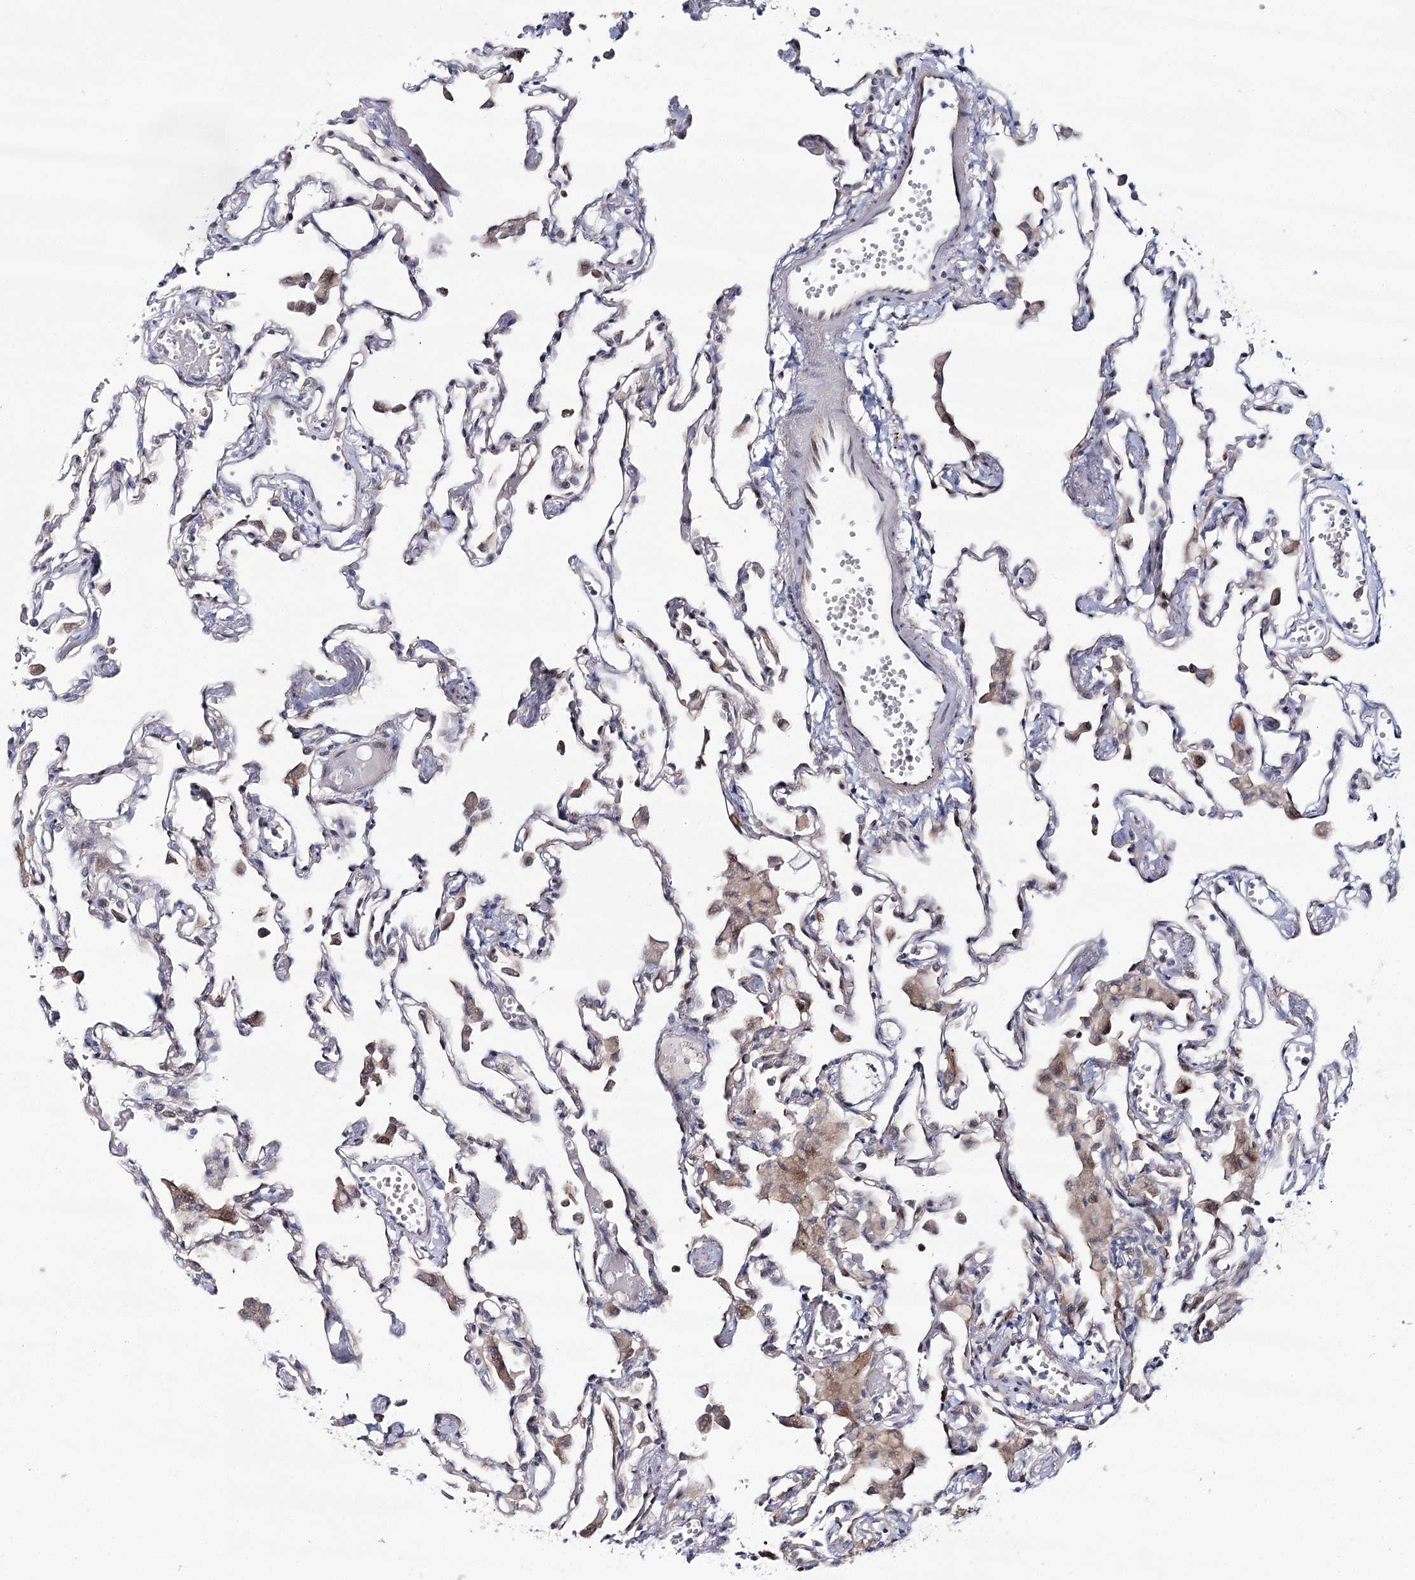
{"staining": {"intensity": "negative", "quantity": "none", "location": "none"}, "tissue": "lung", "cell_type": "Alveolar cells", "image_type": "normal", "snomed": [{"axis": "morphology", "description": "Normal tissue, NOS"}, {"axis": "topography", "description": "Bronchus"}, {"axis": "topography", "description": "Lung"}], "caption": "Human lung stained for a protein using immunohistochemistry (IHC) demonstrates no expression in alveolar cells.", "gene": "CPLANE1", "patient": {"sex": "female", "age": 49}}